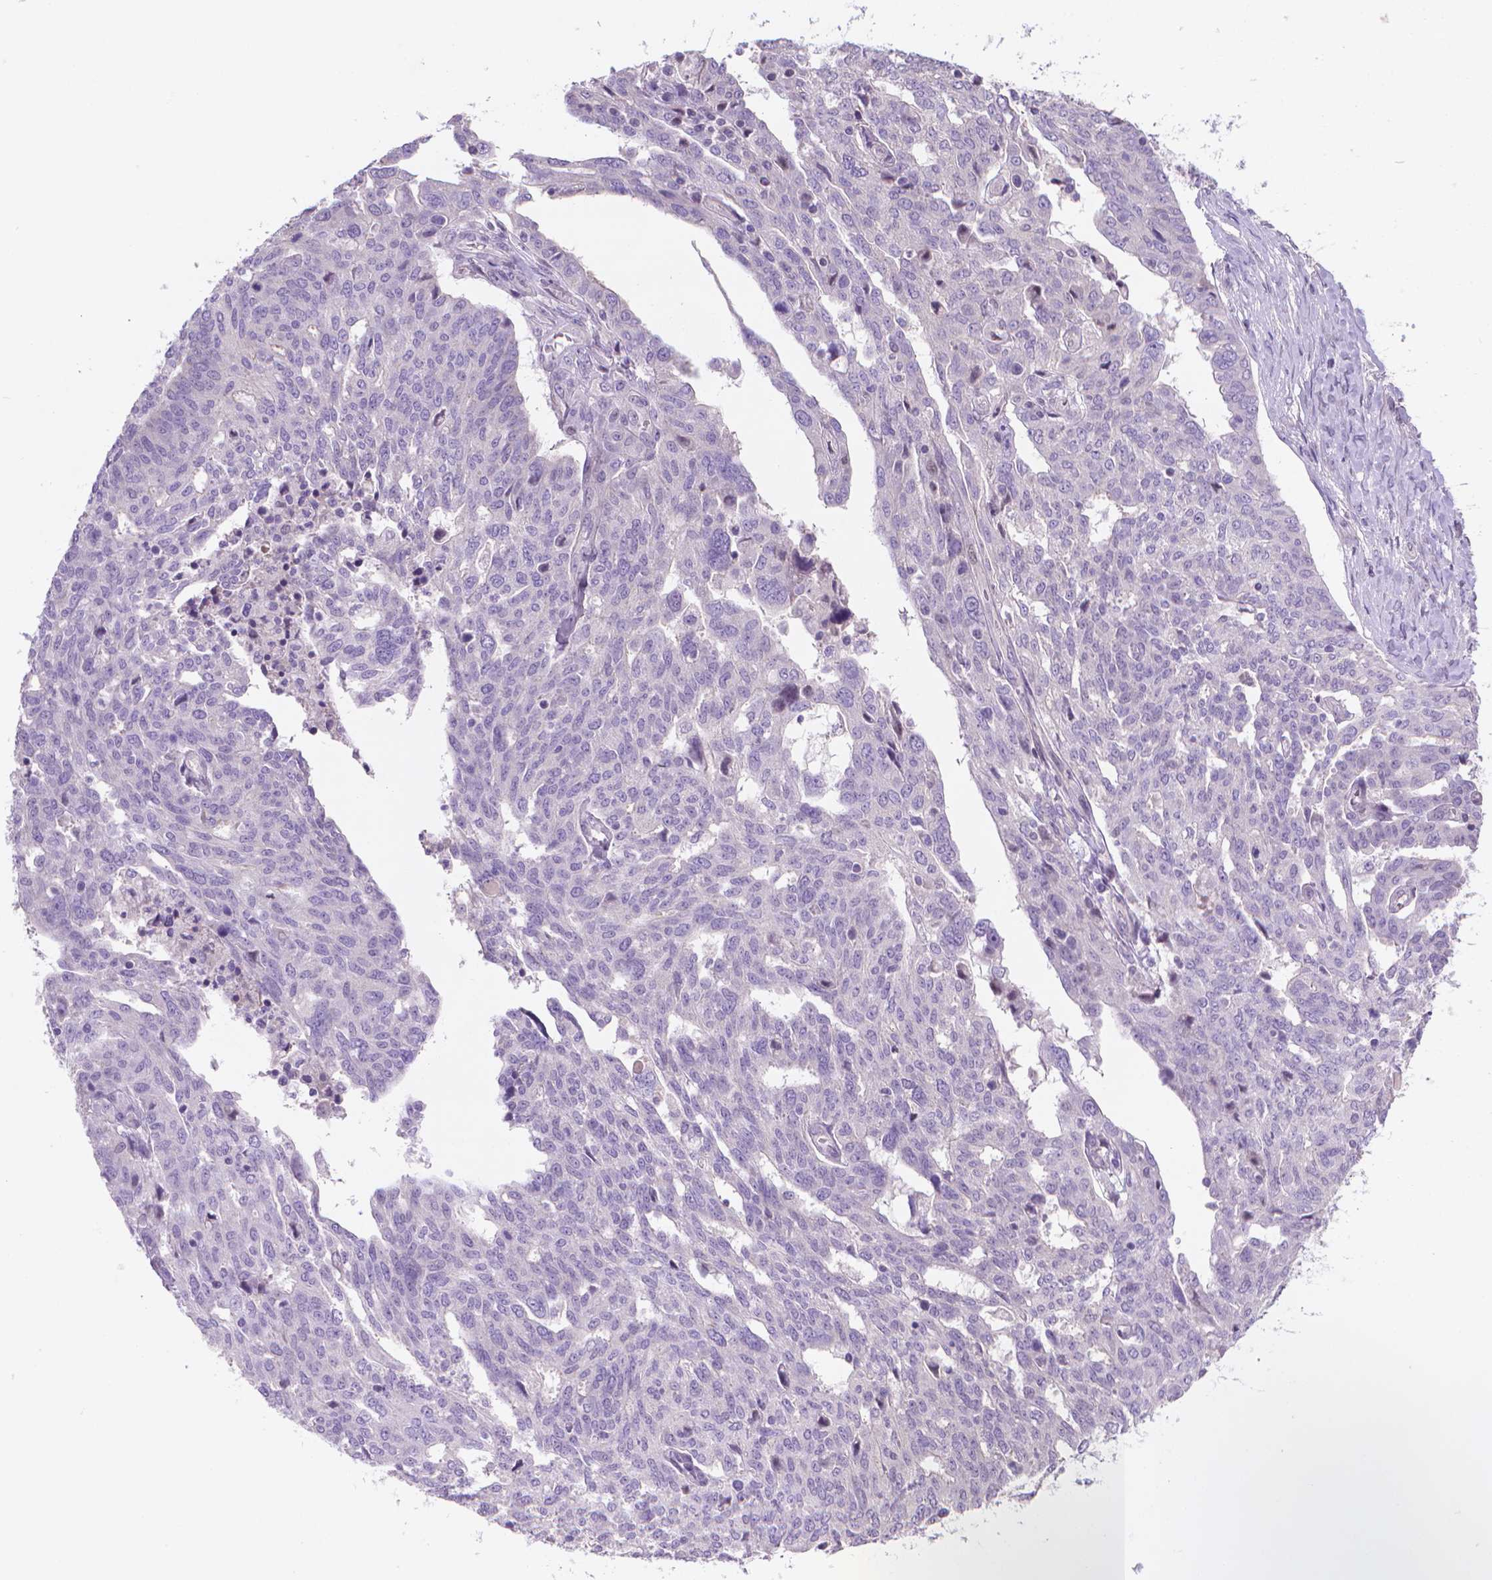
{"staining": {"intensity": "negative", "quantity": "none", "location": "none"}, "tissue": "ovarian cancer", "cell_type": "Tumor cells", "image_type": "cancer", "snomed": [{"axis": "morphology", "description": "Cystadenocarcinoma, serous, NOS"}, {"axis": "topography", "description": "Ovary"}], "caption": "High power microscopy photomicrograph of an immunohistochemistry (IHC) histopathology image of ovarian cancer (serous cystadenocarcinoma), revealing no significant expression in tumor cells.", "gene": "CLXN", "patient": {"sex": "female", "age": 67}}